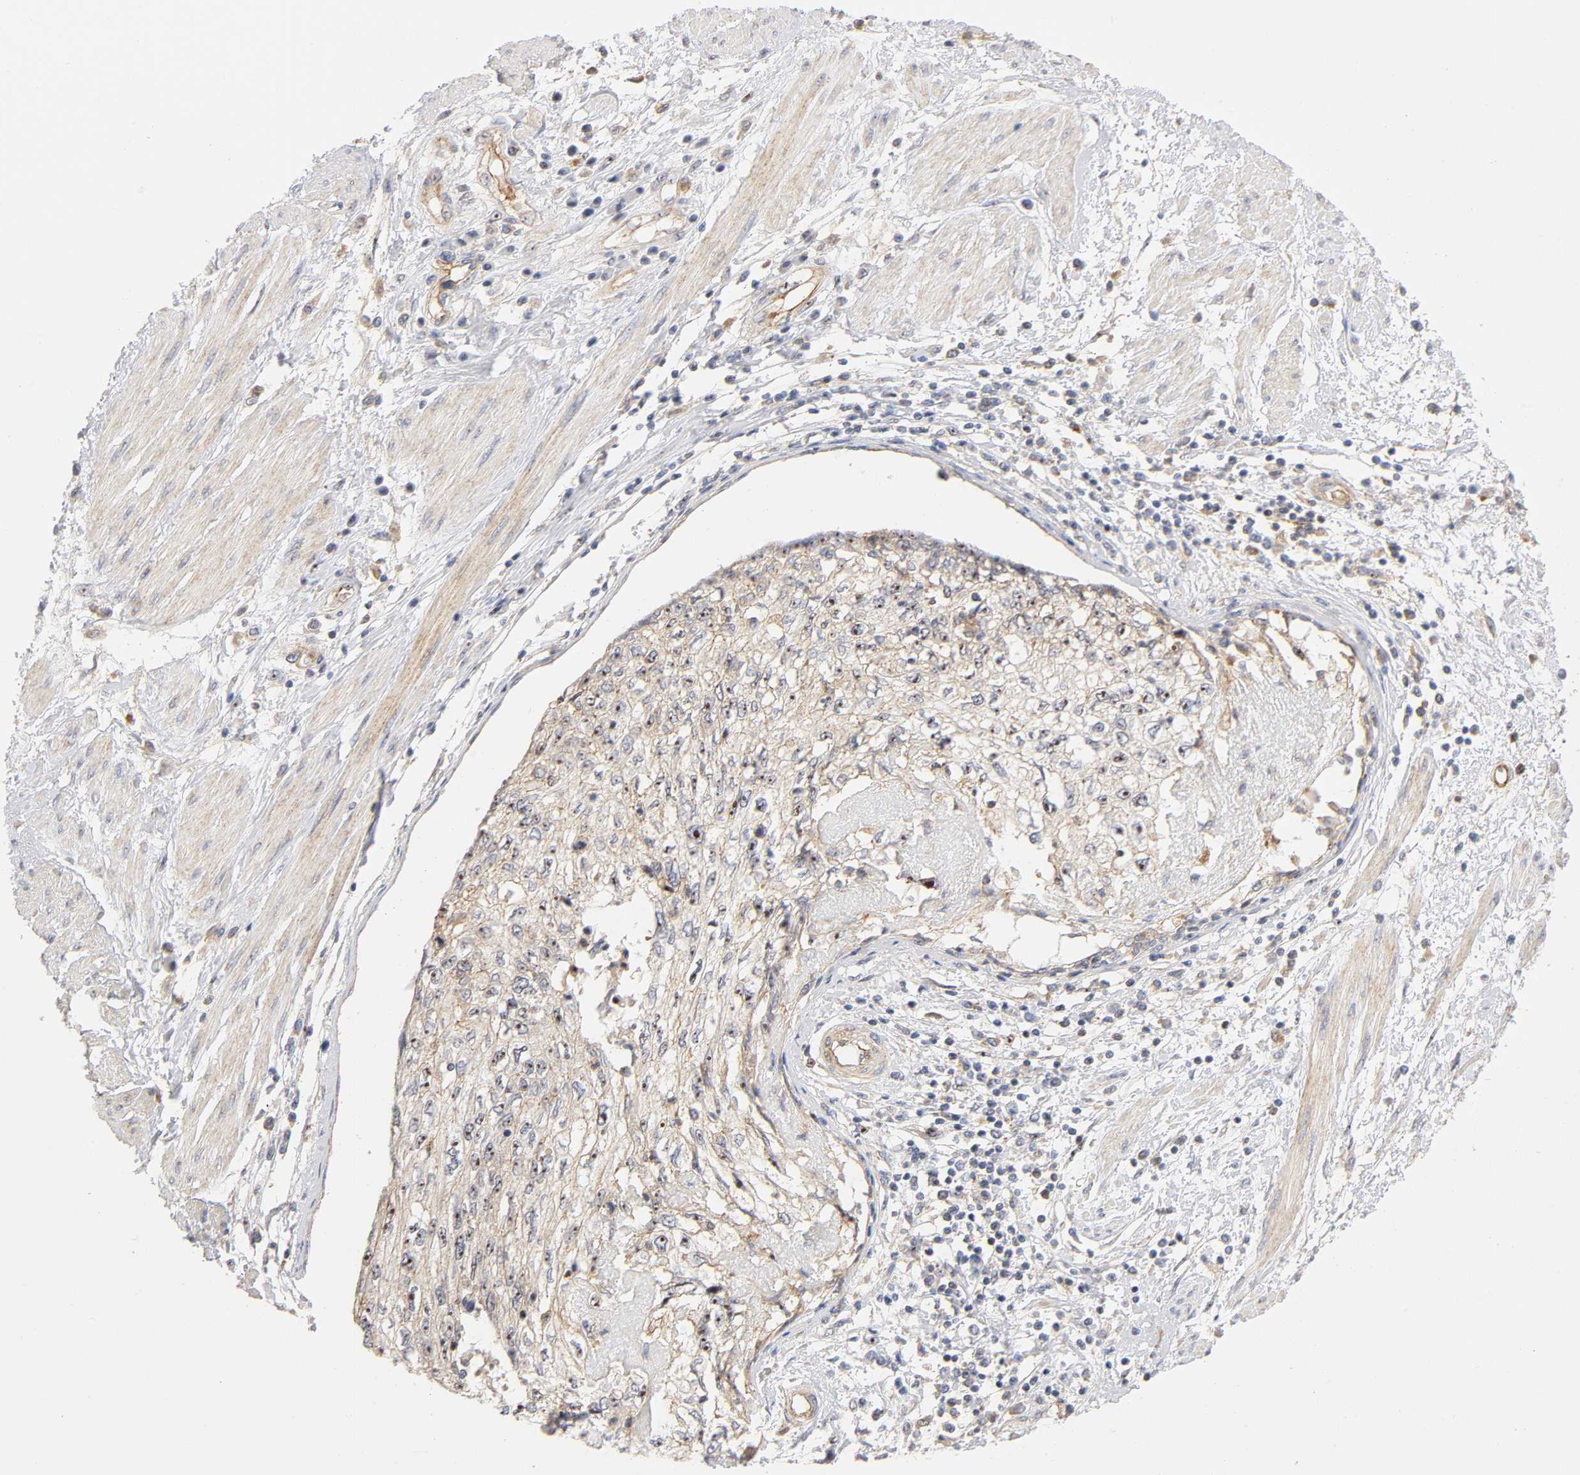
{"staining": {"intensity": "strong", "quantity": ">75%", "location": "cytoplasmic/membranous,nuclear"}, "tissue": "cervical cancer", "cell_type": "Tumor cells", "image_type": "cancer", "snomed": [{"axis": "morphology", "description": "Squamous cell carcinoma, NOS"}, {"axis": "topography", "description": "Cervix"}], "caption": "A brown stain highlights strong cytoplasmic/membranous and nuclear positivity of a protein in human cervical cancer (squamous cell carcinoma) tumor cells.", "gene": "PLD1", "patient": {"sex": "female", "age": 57}}